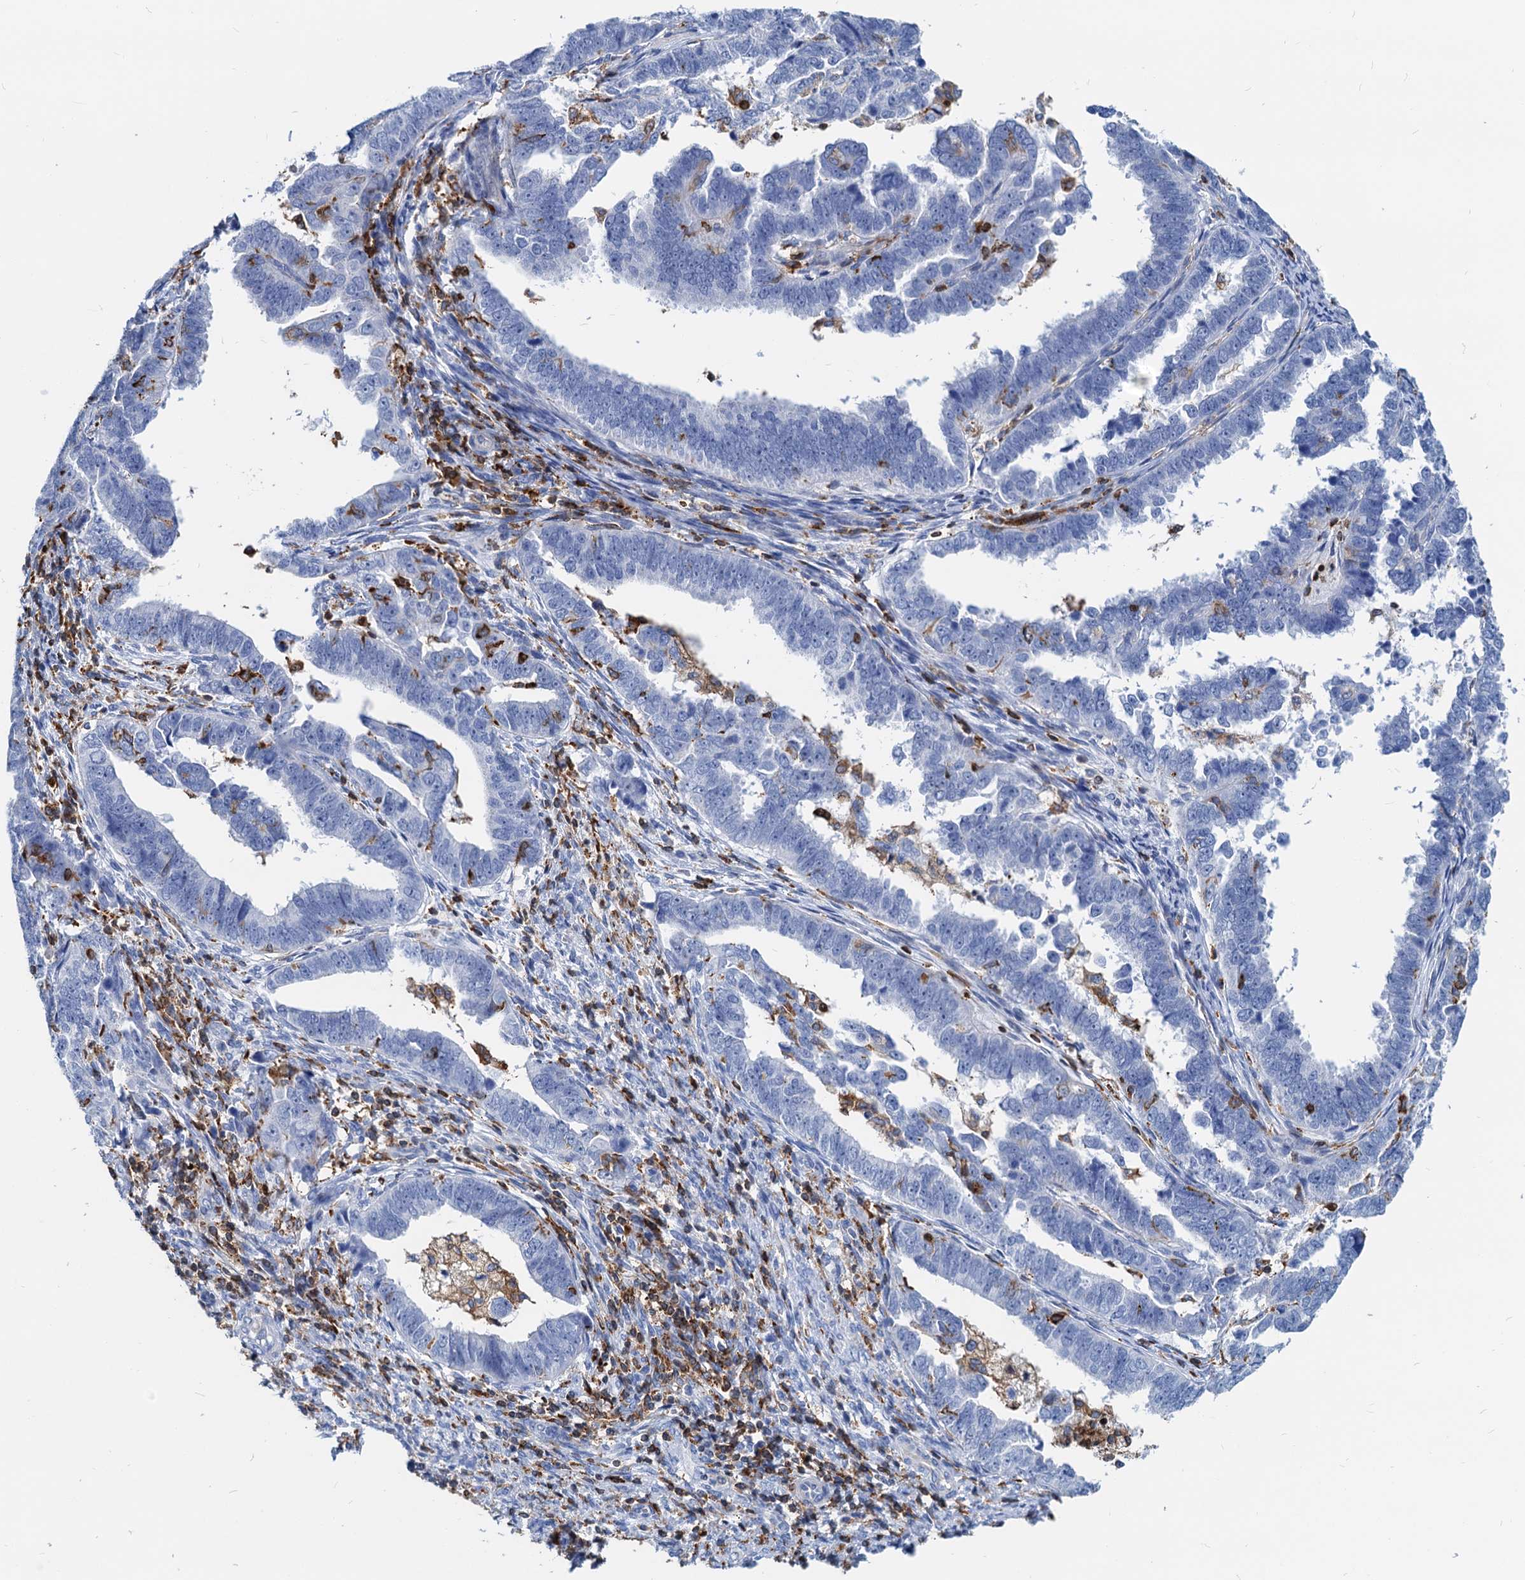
{"staining": {"intensity": "negative", "quantity": "none", "location": "none"}, "tissue": "endometrial cancer", "cell_type": "Tumor cells", "image_type": "cancer", "snomed": [{"axis": "morphology", "description": "Adenocarcinoma, NOS"}, {"axis": "topography", "description": "Endometrium"}], "caption": "DAB (3,3'-diaminobenzidine) immunohistochemical staining of human endometrial cancer exhibits no significant expression in tumor cells. (DAB IHC with hematoxylin counter stain).", "gene": "LCP2", "patient": {"sex": "female", "age": 75}}